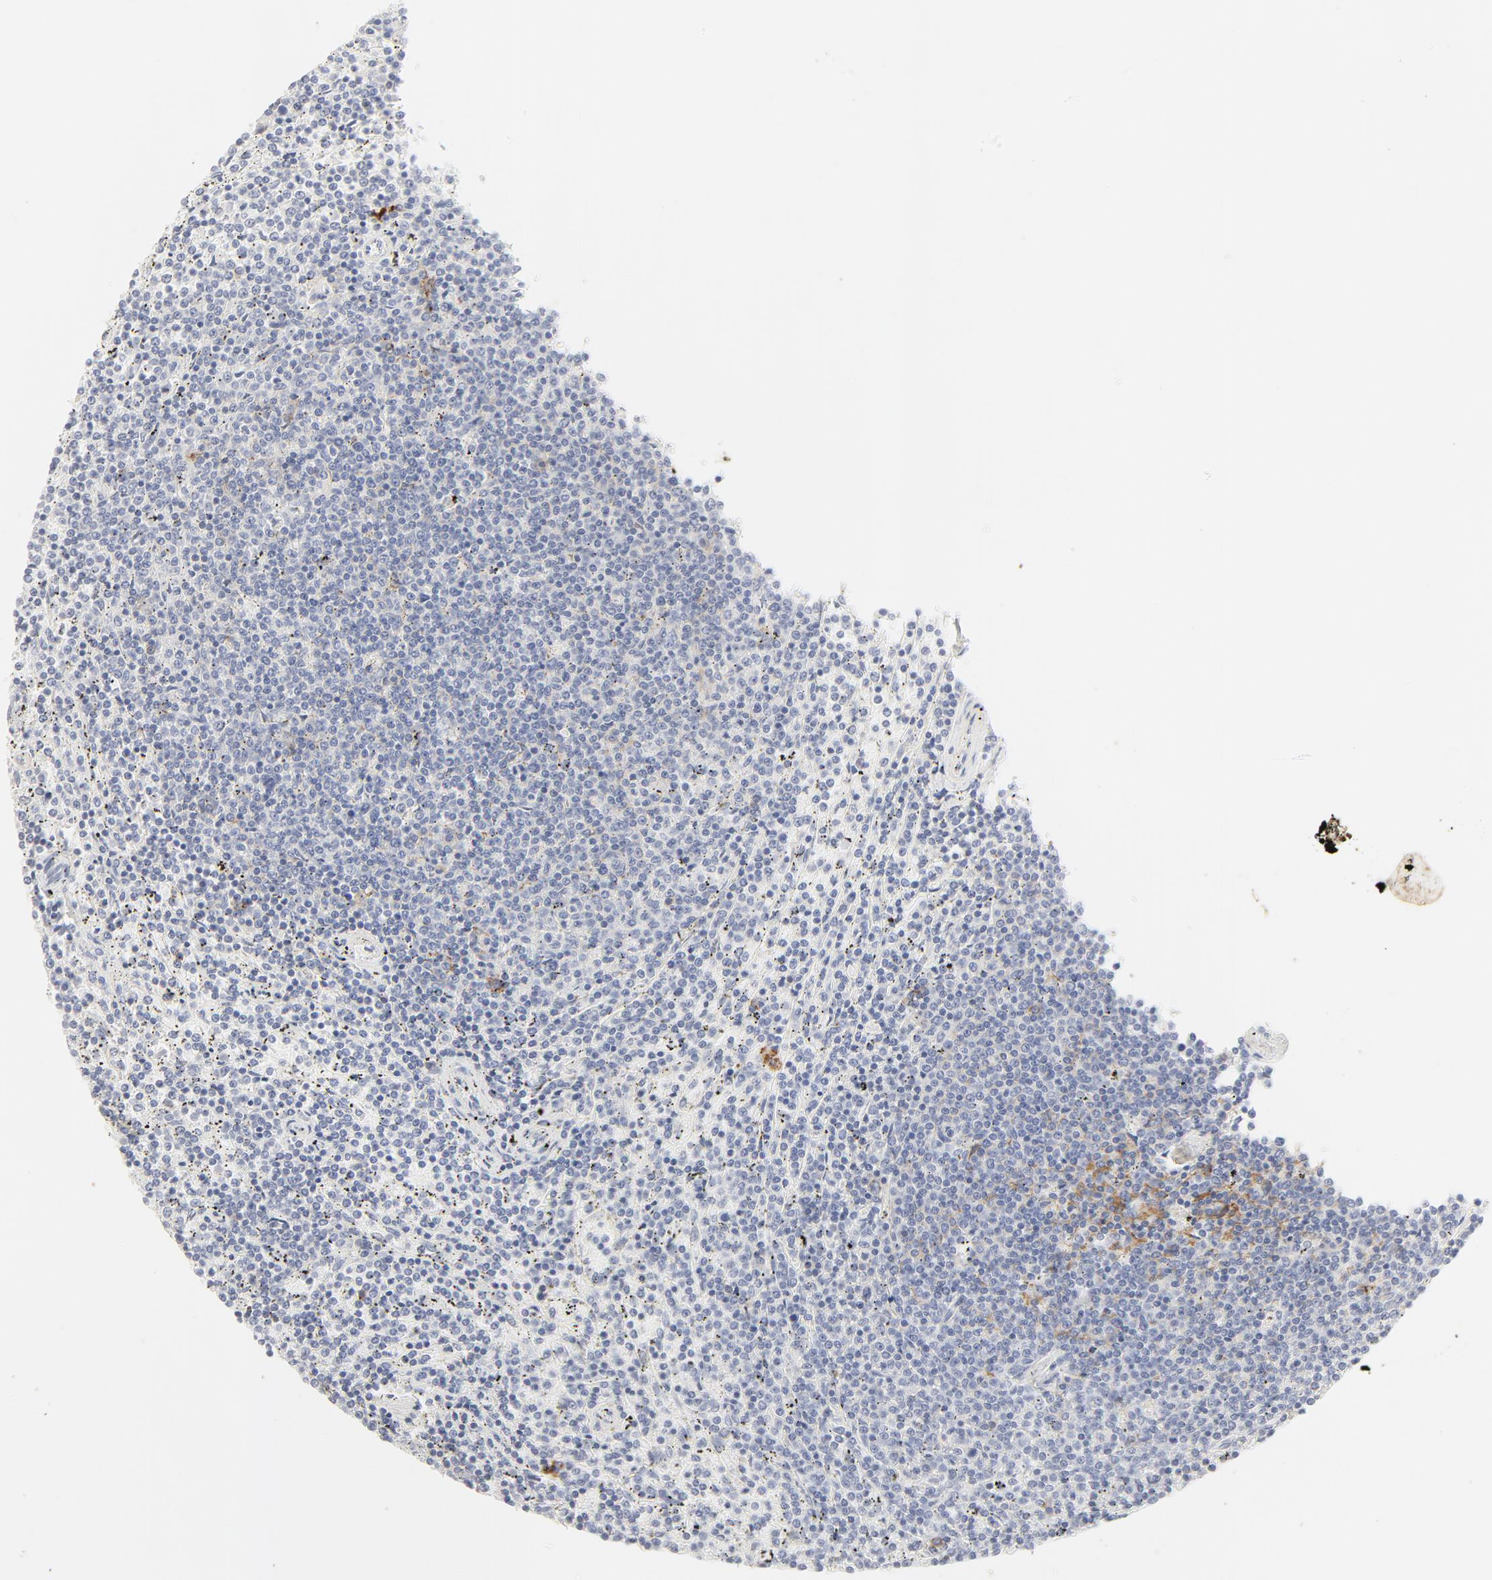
{"staining": {"intensity": "moderate", "quantity": "<25%", "location": "cytoplasmic/membranous"}, "tissue": "lymphoma", "cell_type": "Tumor cells", "image_type": "cancer", "snomed": [{"axis": "morphology", "description": "Malignant lymphoma, non-Hodgkin's type, Low grade"}, {"axis": "topography", "description": "Spleen"}], "caption": "Moderate cytoplasmic/membranous protein staining is identified in about <25% of tumor cells in low-grade malignant lymphoma, non-Hodgkin's type.", "gene": "CCR7", "patient": {"sex": "female", "age": 50}}